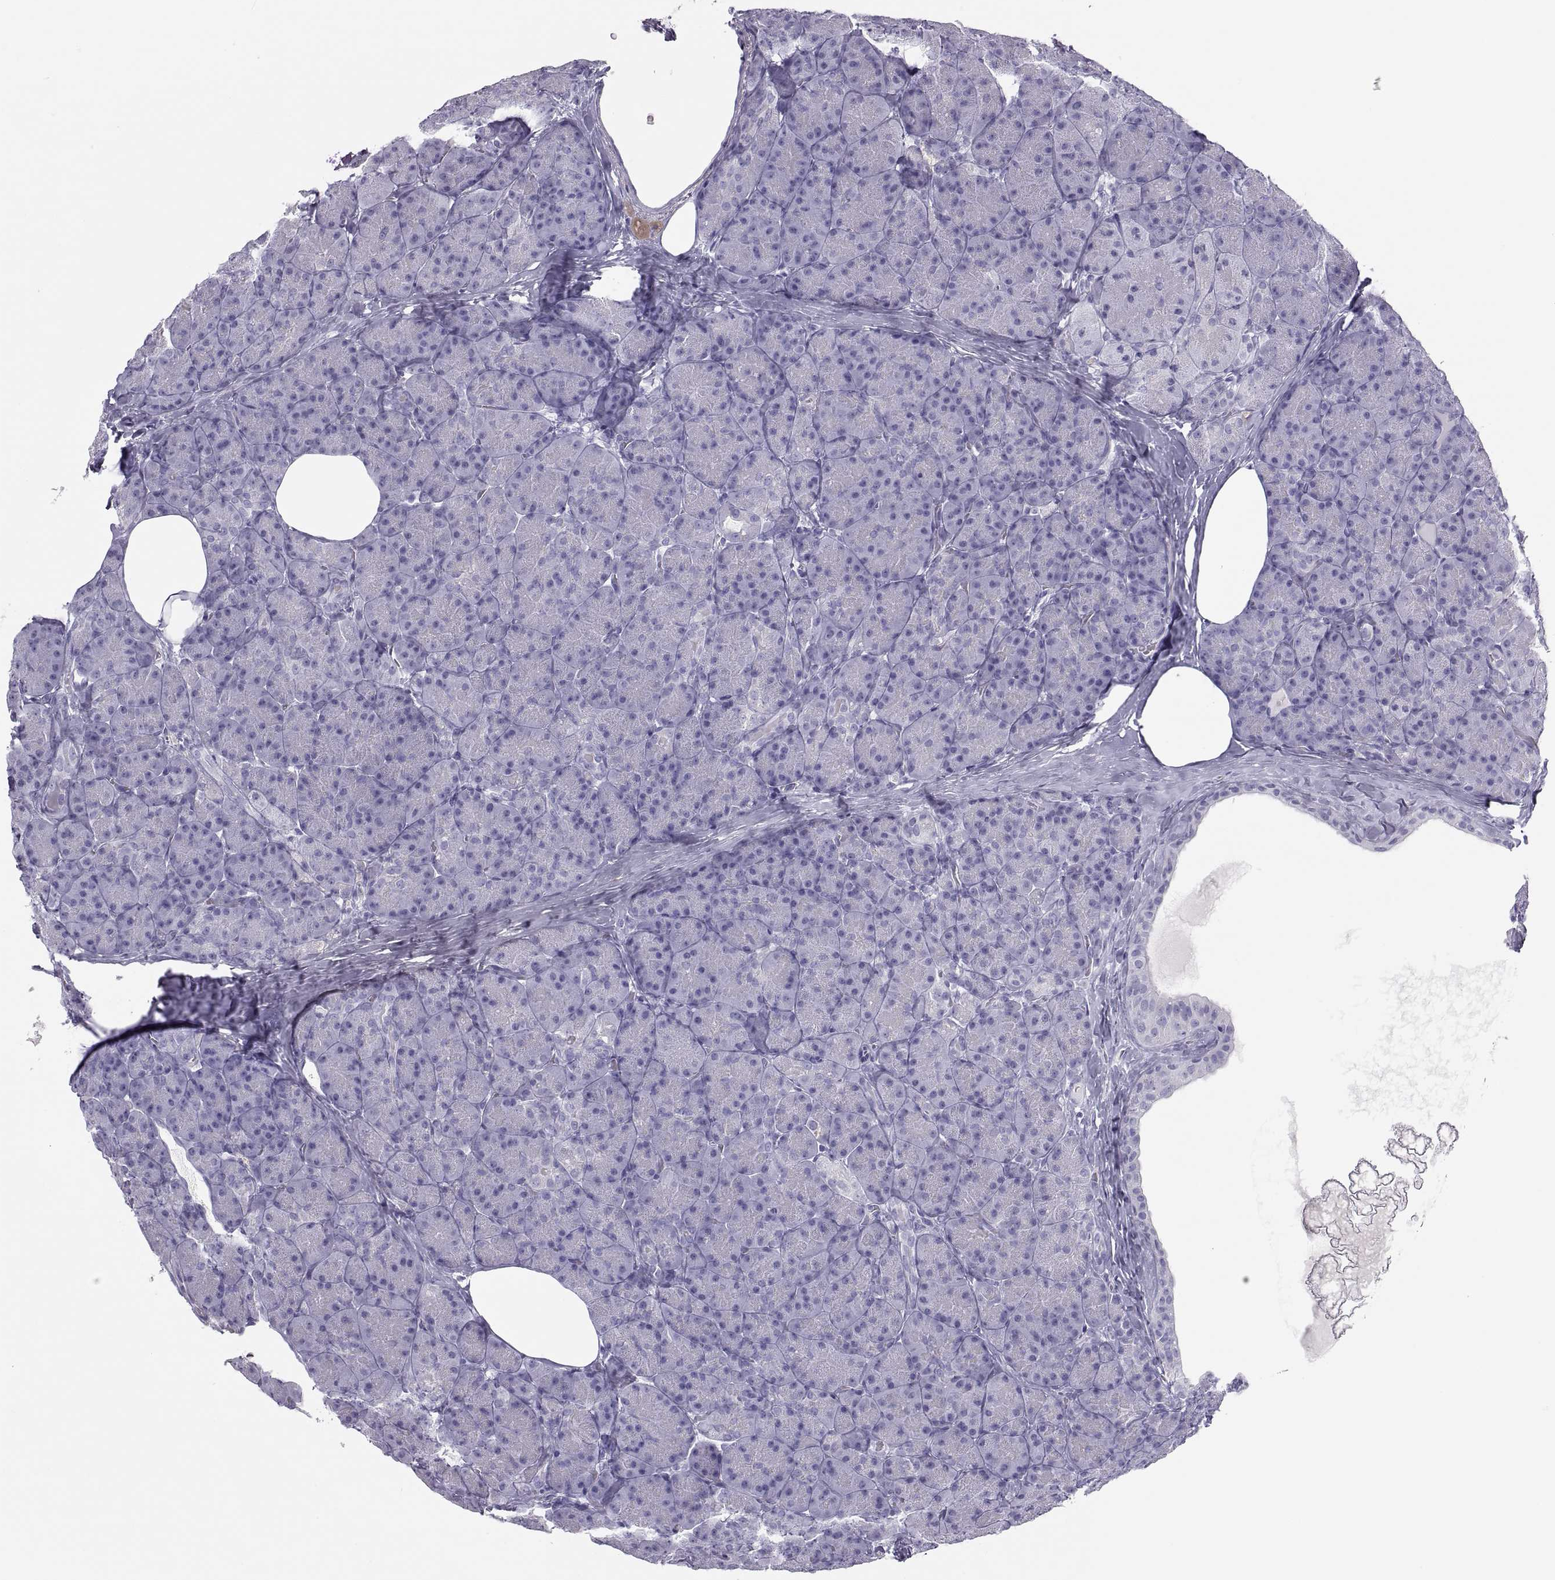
{"staining": {"intensity": "negative", "quantity": "none", "location": "none"}, "tissue": "pancreas", "cell_type": "Exocrine glandular cells", "image_type": "normal", "snomed": [{"axis": "morphology", "description": "Normal tissue, NOS"}, {"axis": "topography", "description": "Pancreas"}], "caption": "Exocrine glandular cells are negative for protein expression in normal human pancreas. The staining was performed using DAB to visualize the protein expression in brown, while the nuclei were stained in blue with hematoxylin (Magnification: 20x).", "gene": "SEMG1", "patient": {"sex": "male", "age": 57}}